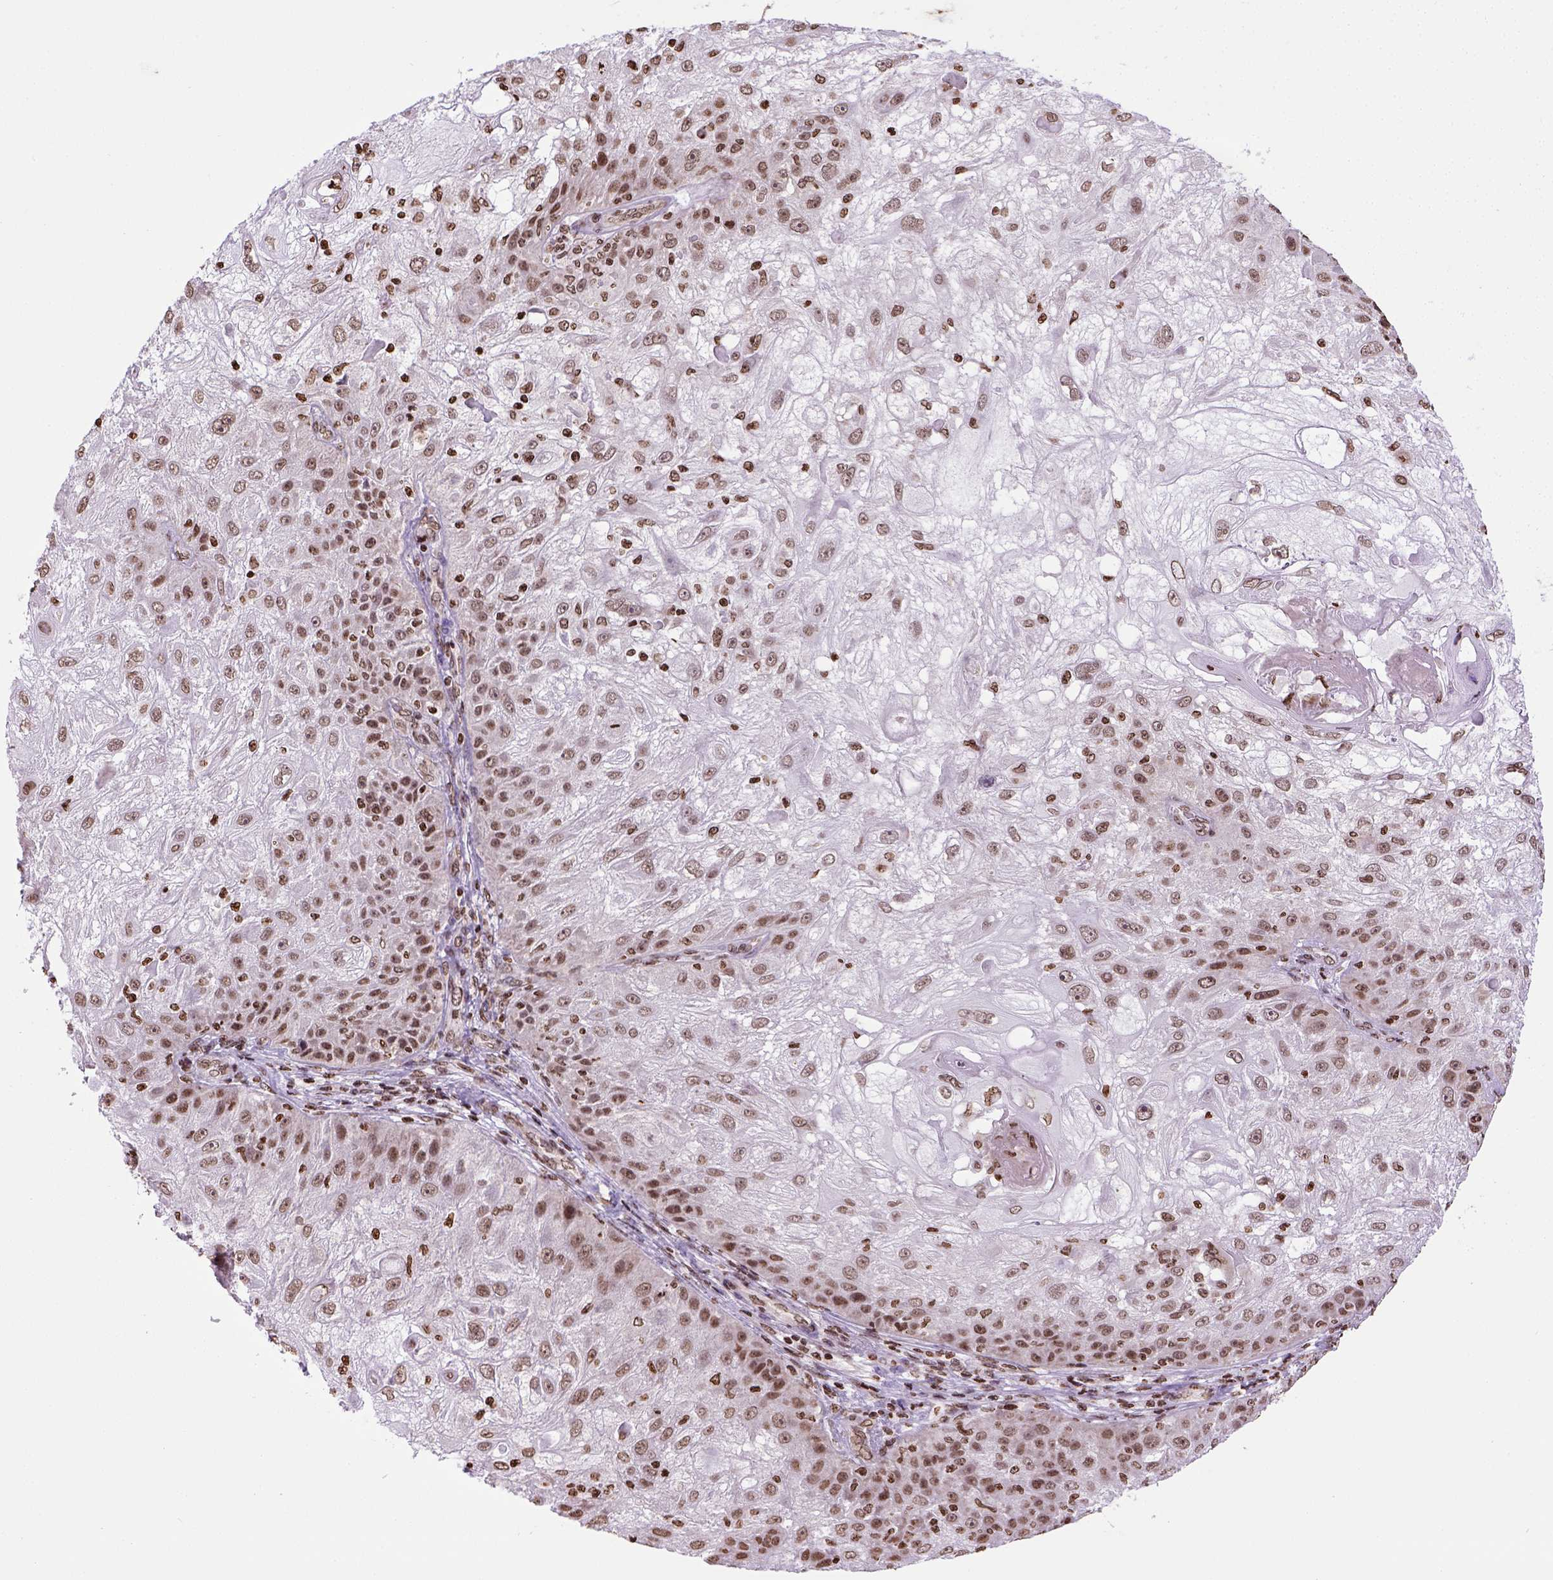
{"staining": {"intensity": "moderate", "quantity": ">75%", "location": "nuclear"}, "tissue": "skin cancer", "cell_type": "Tumor cells", "image_type": "cancer", "snomed": [{"axis": "morphology", "description": "Normal tissue, NOS"}, {"axis": "morphology", "description": "Squamous cell carcinoma, NOS"}, {"axis": "topography", "description": "Skin"}], "caption": "A photomicrograph of human skin squamous cell carcinoma stained for a protein reveals moderate nuclear brown staining in tumor cells.", "gene": "ZNF75D", "patient": {"sex": "female", "age": 83}}